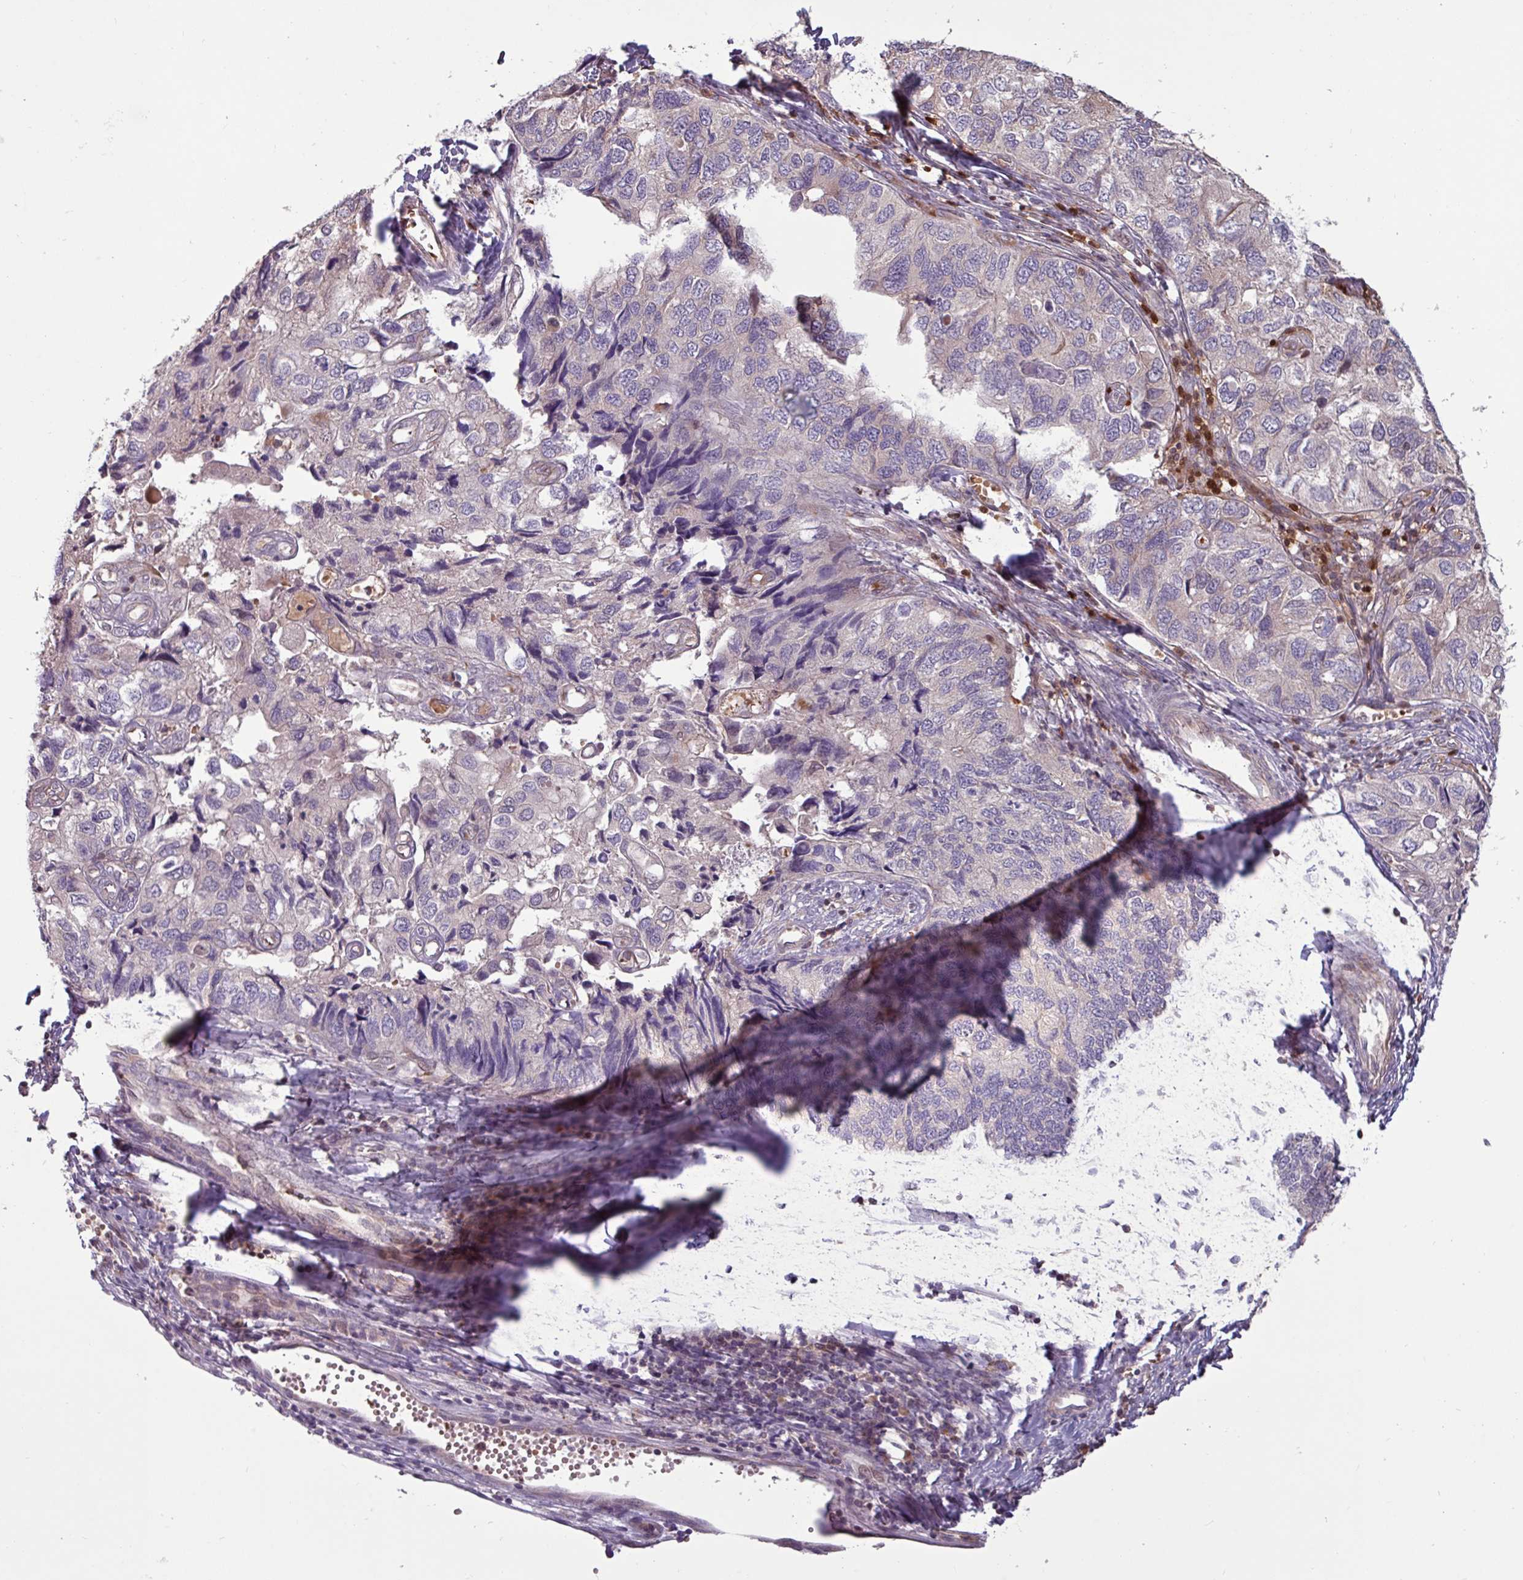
{"staining": {"intensity": "negative", "quantity": "none", "location": "none"}, "tissue": "endometrial cancer", "cell_type": "Tumor cells", "image_type": "cancer", "snomed": [{"axis": "morphology", "description": "Carcinoma, NOS"}, {"axis": "topography", "description": "Uterus"}], "caption": "There is no significant positivity in tumor cells of endometrial cancer. (DAB (3,3'-diaminobenzidine) immunohistochemistry with hematoxylin counter stain).", "gene": "SEC61G", "patient": {"sex": "female", "age": 76}}